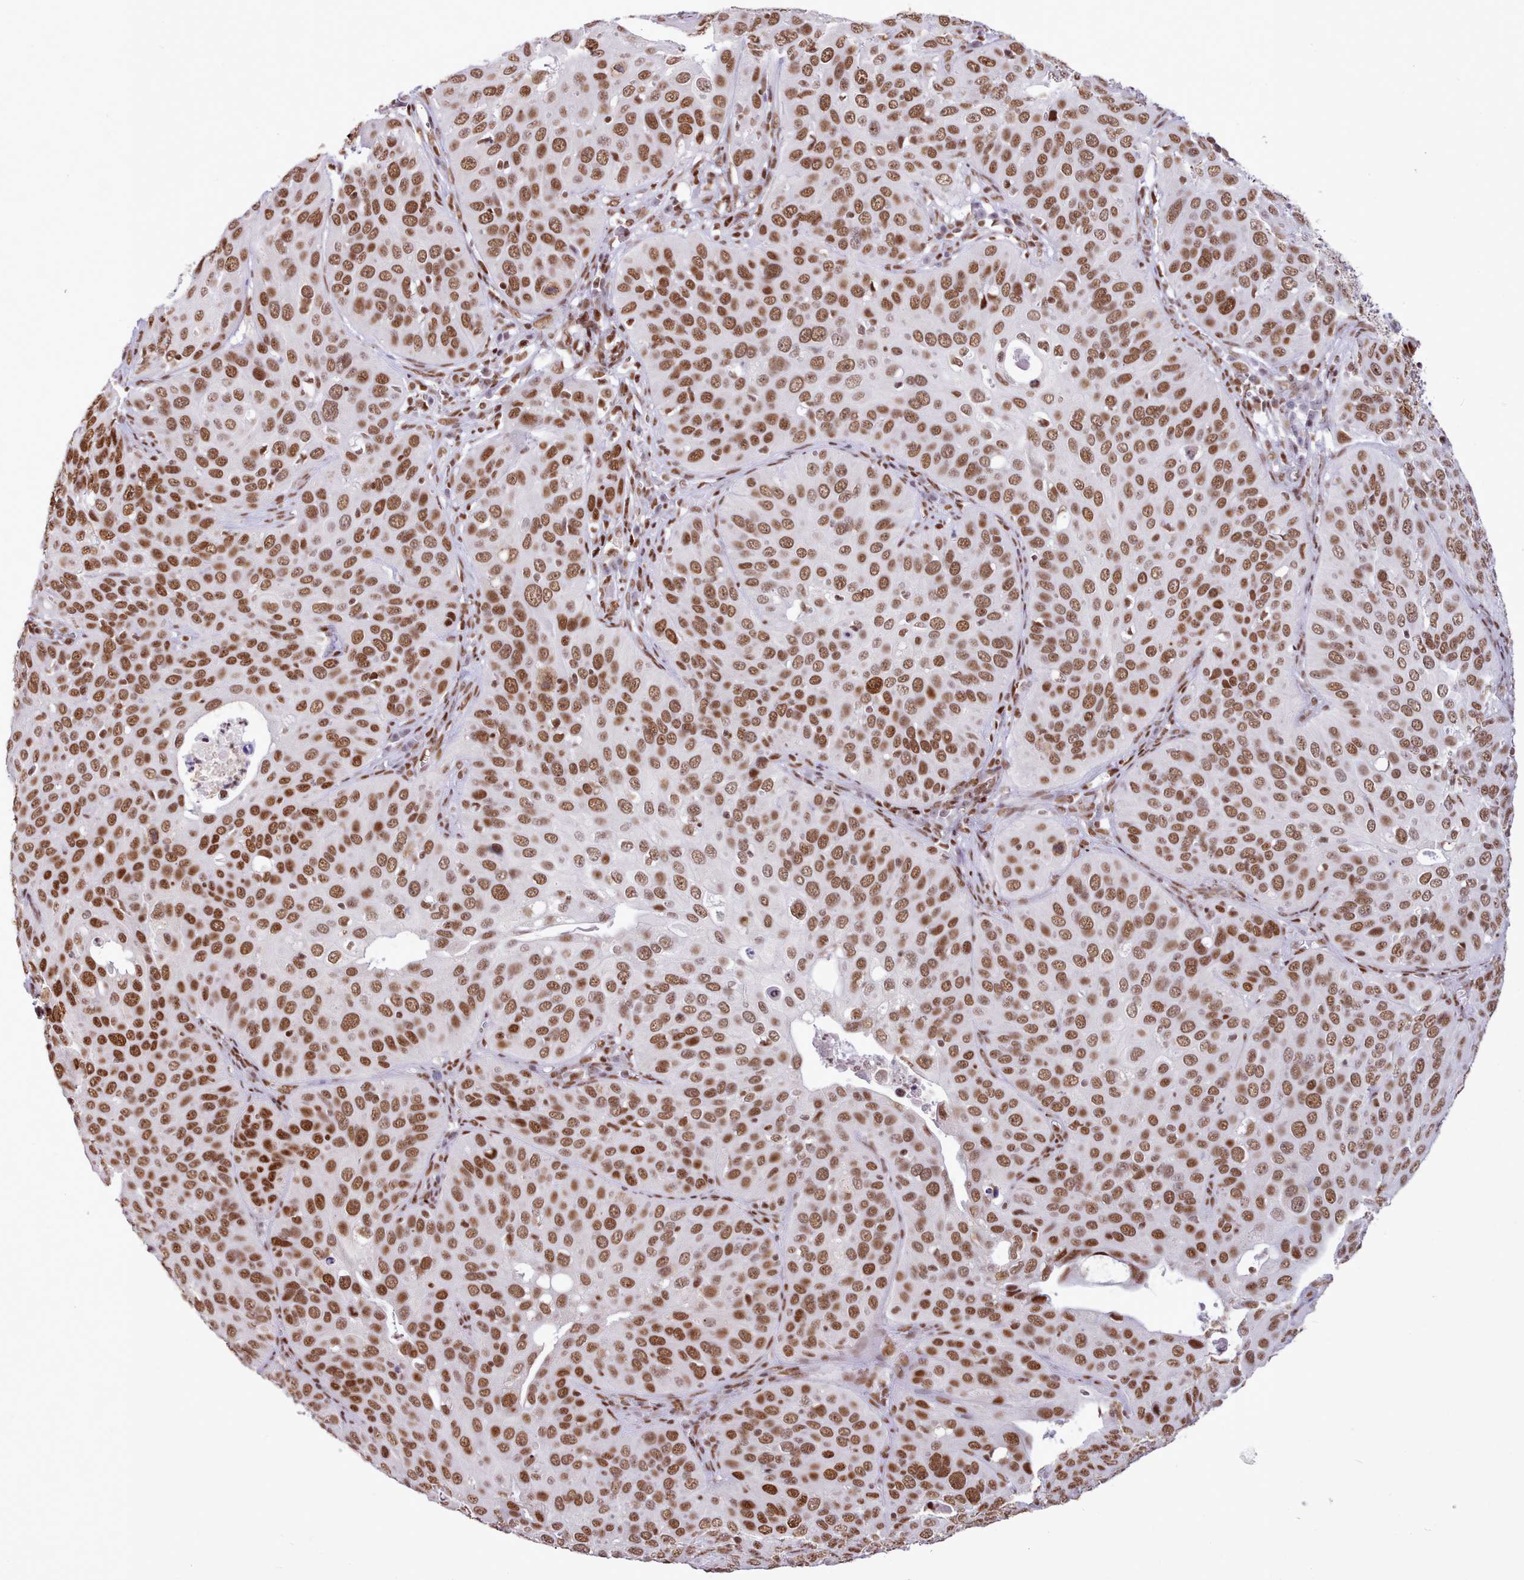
{"staining": {"intensity": "strong", "quantity": ">75%", "location": "nuclear"}, "tissue": "cervical cancer", "cell_type": "Tumor cells", "image_type": "cancer", "snomed": [{"axis": "morphology", "description": "Squamous cell carcinoma, NOS"}, {"axis": "topography", "description": "Cervix"}], "caption": "Immunohistochemical staining of human squamous cell carcinoma (cervical) demonstrates high levels of strong nuclear expression in approximately >75% of tumor cells. (Stains: DAB (3,3'-diaminobenzidine) in brown, nuclei in blue, Microscopy: brightfield microscopy at high magnification).", "gene": "TAF15", "patient": {"sex": "female", "age": 36}}